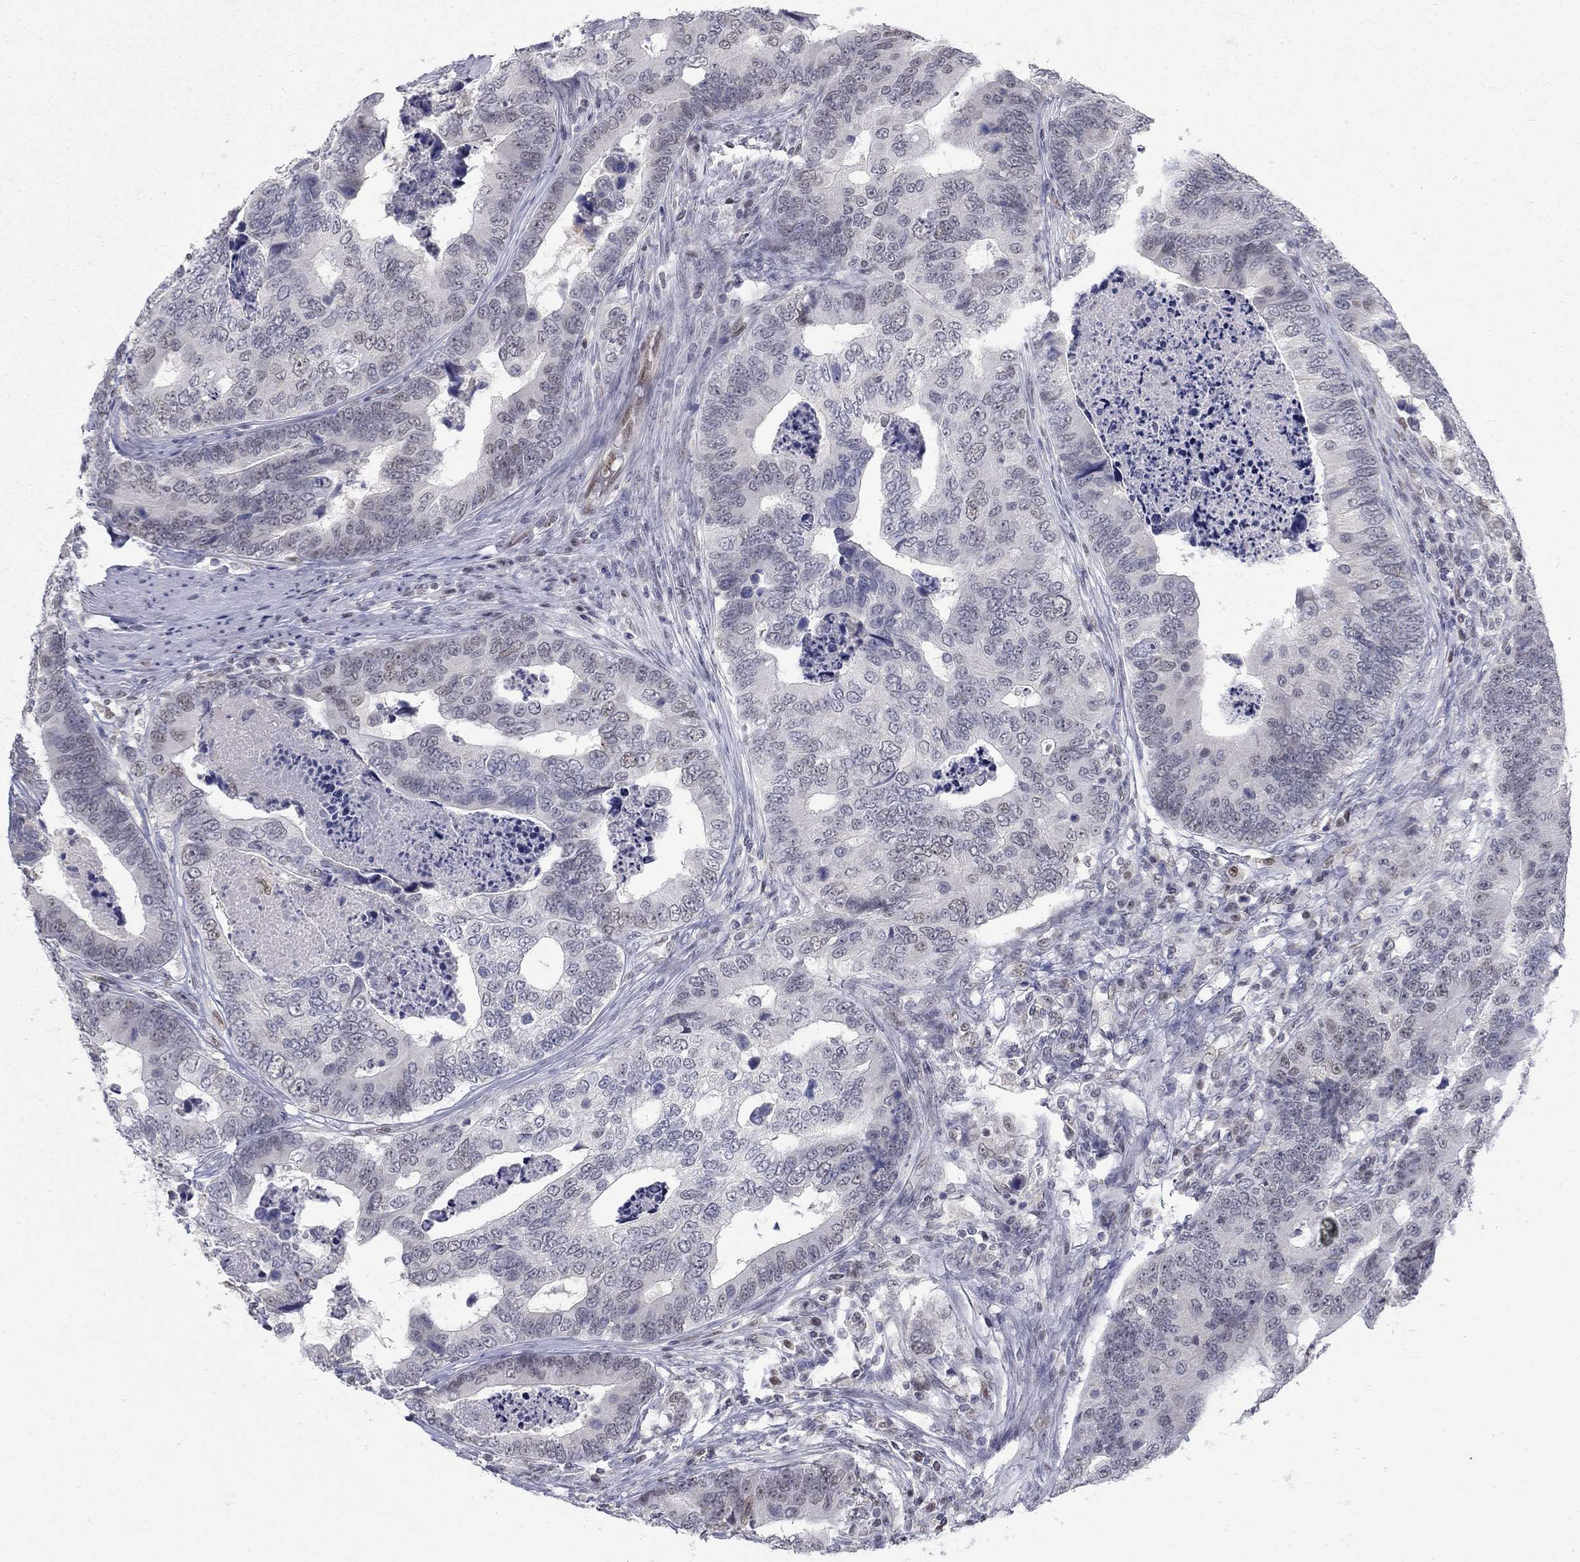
{"staining": {"intensity": "weak", "quantity": "<25%", "location": "nuclear"}, "tissue": "colorectal cancer", "cell_type": "Tumor cells", "image_type": "cancer", "snomed": [{"axis": "morphology", "description": "Adenocarcinoma, NOS"}, {"axis": "topography", "description": "Colon"}], "caption": "Protein analysis of colorectal cancer reveals no significant positivity in tumor cells.", "gene": "GCFC2", "patient": {"sex": "female", "age": 72}}